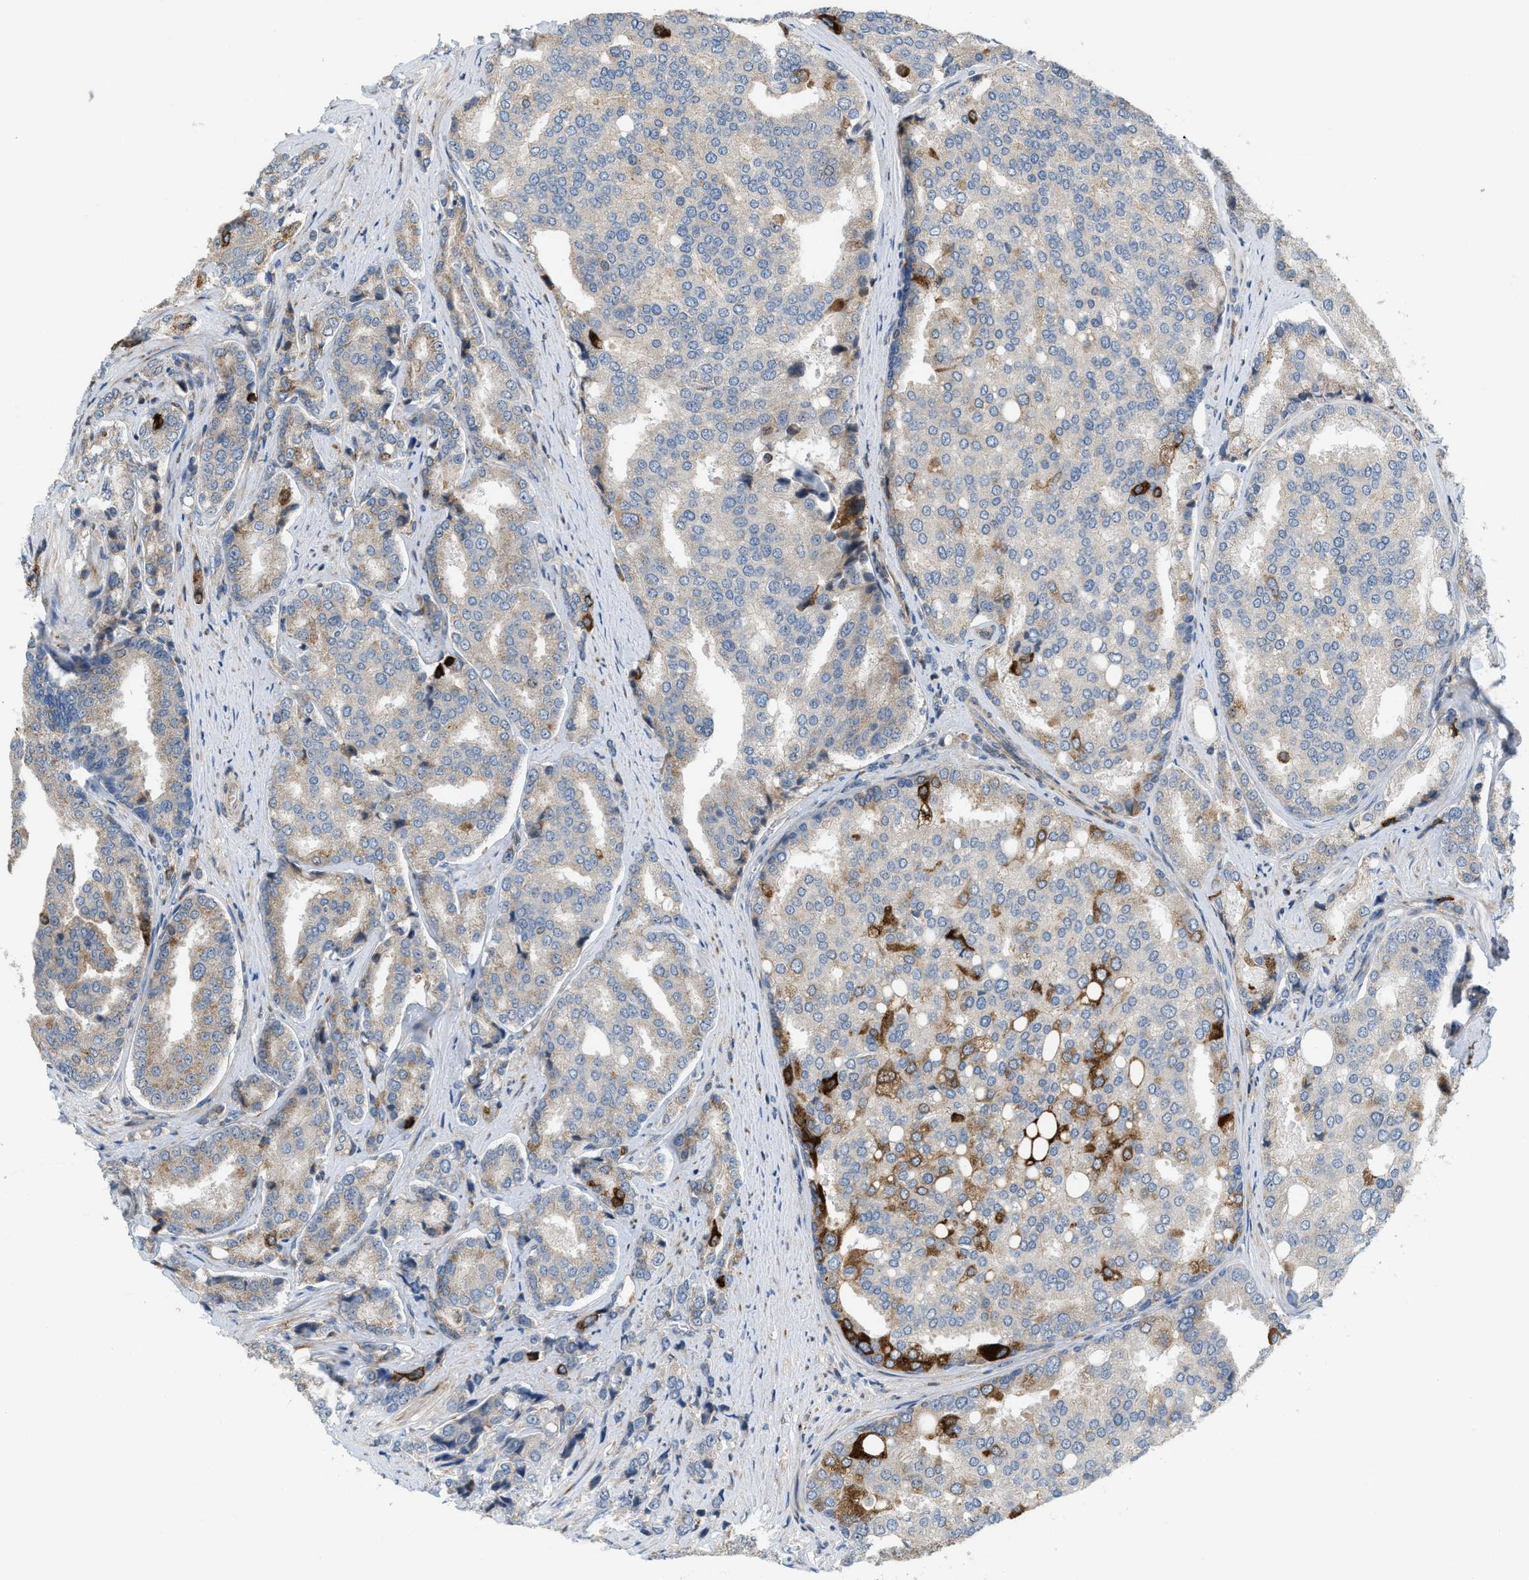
{"staining": {"intensity": "strong", "quantity": "<25%", "location": "cytoplasmic/membranous"}, "tissue": "prostate cancer", "cell_type": "Tumor cells", "image_type": "cancer", "snomed": [{"axis": "morphology", "description": "Adenocarcinoma, High grade"}, {"axis": "topography", "description": "Prostate"}], "caption": "Tumor cells display strong cytoplasmic/membranous staining in about <25% of cells in prostate cancer. (DAB (3,3'-diaminobenzidine) = brown stain, brightfield microscopy at high magnification).", "gene": "DIPK1A", "patient": {"sex": "male", "age": 50}}